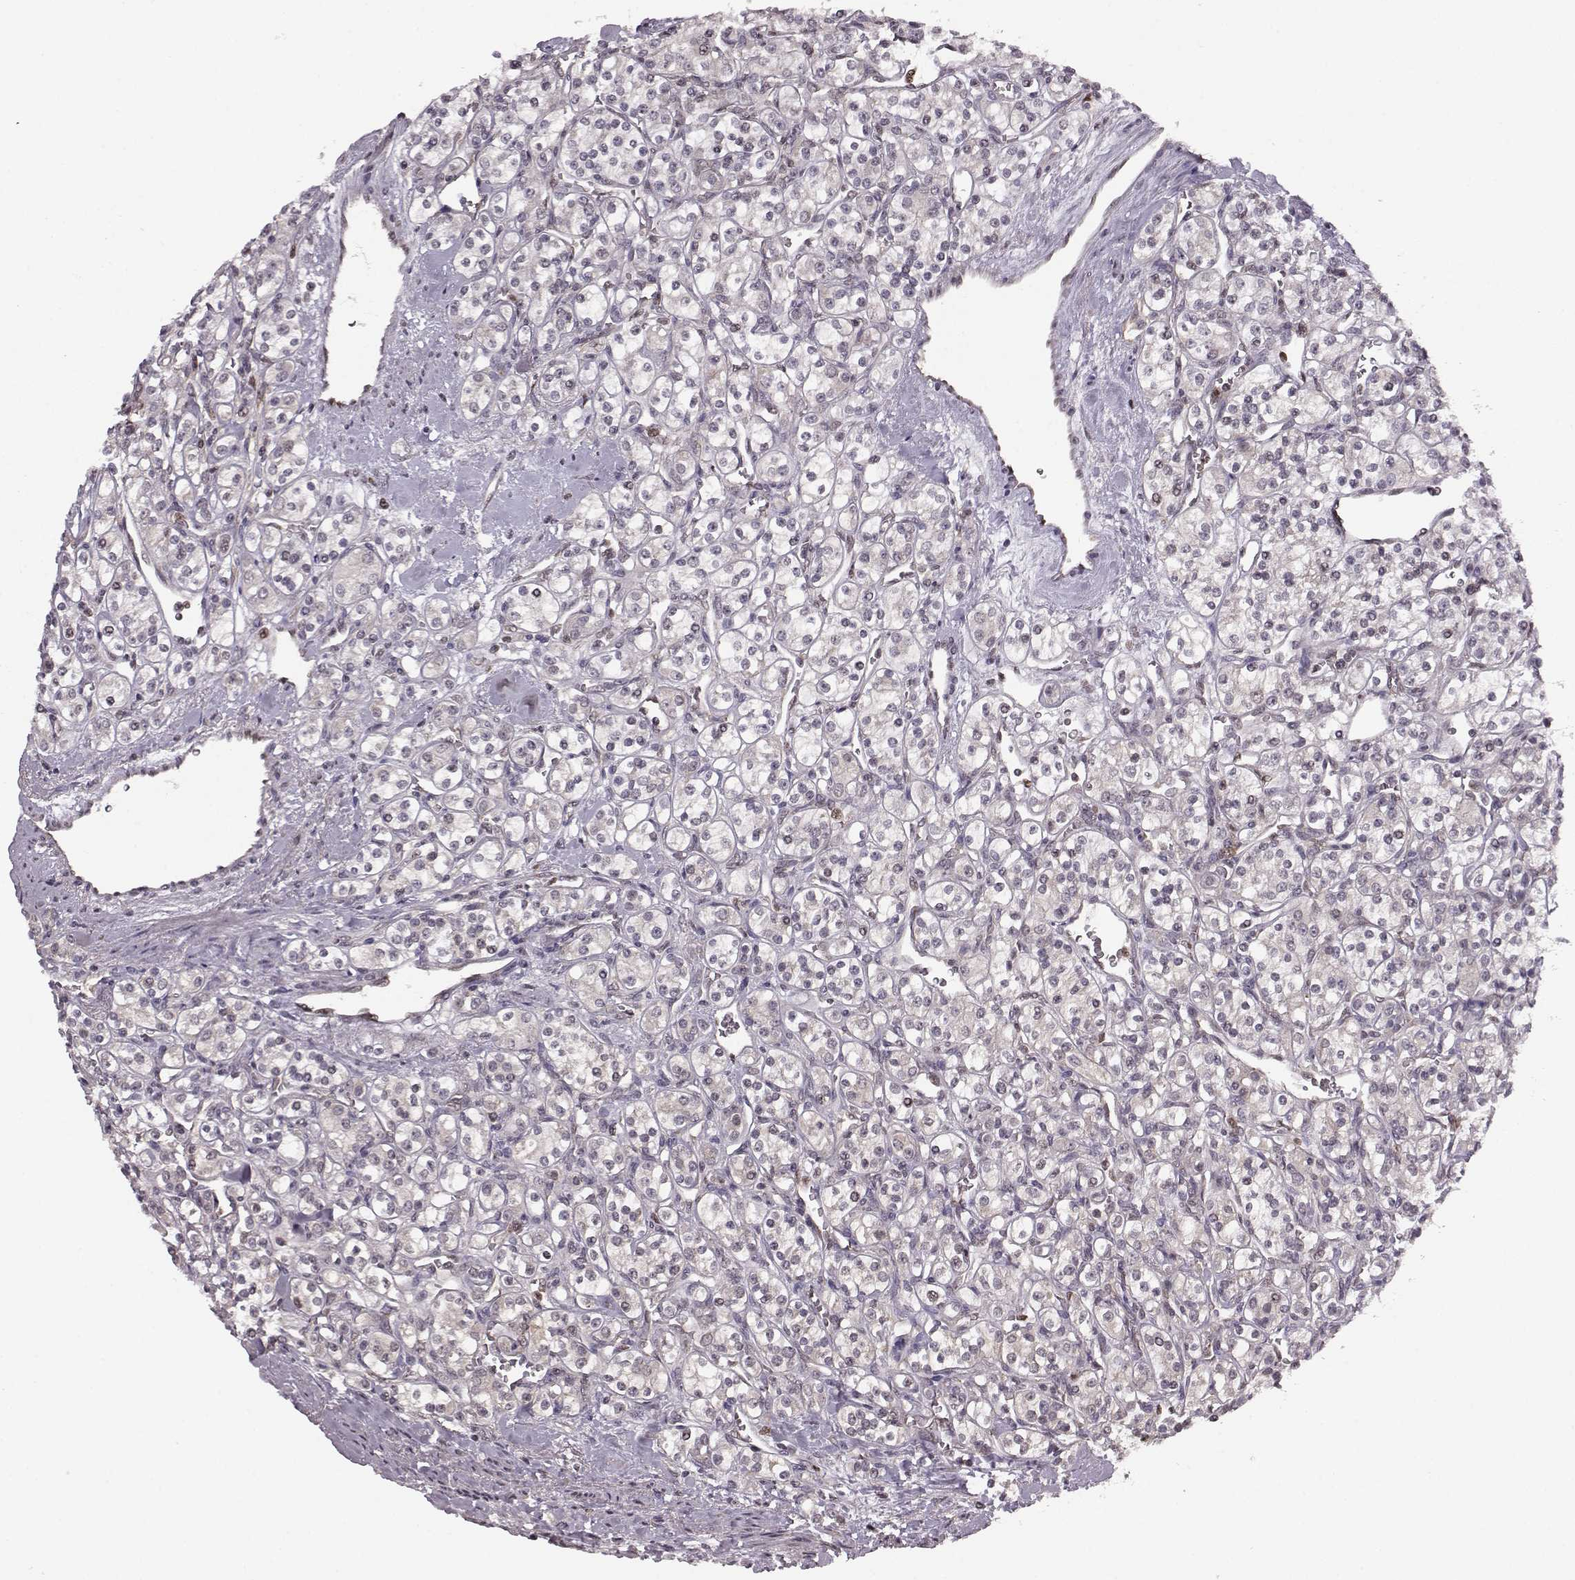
{"staining": {"intensity": "weak", "quantity": "<25%", "location": "nuclear"}, "tissue": "renal cancer", "cell_type": "Tumor cells", "image_type": "cancer", "snomed": [{"axis": "morphology", "description": "Adenocarcinoma, NOS"}, {"axis": "topography", "description": "Kidney"}], "caption": "Immunohistochemistry (IHC) image of neoplastic tissue: adenocarcinoma (renal) stained with DAB displays no significant protein expression in tumor cells. Brightfield microscopy of IHC stained with DAB (brown) and hematoxylin (blue), captured at high magnification.", "gene": "KLF6", "patient": {"sex": "male", "age": 77}}